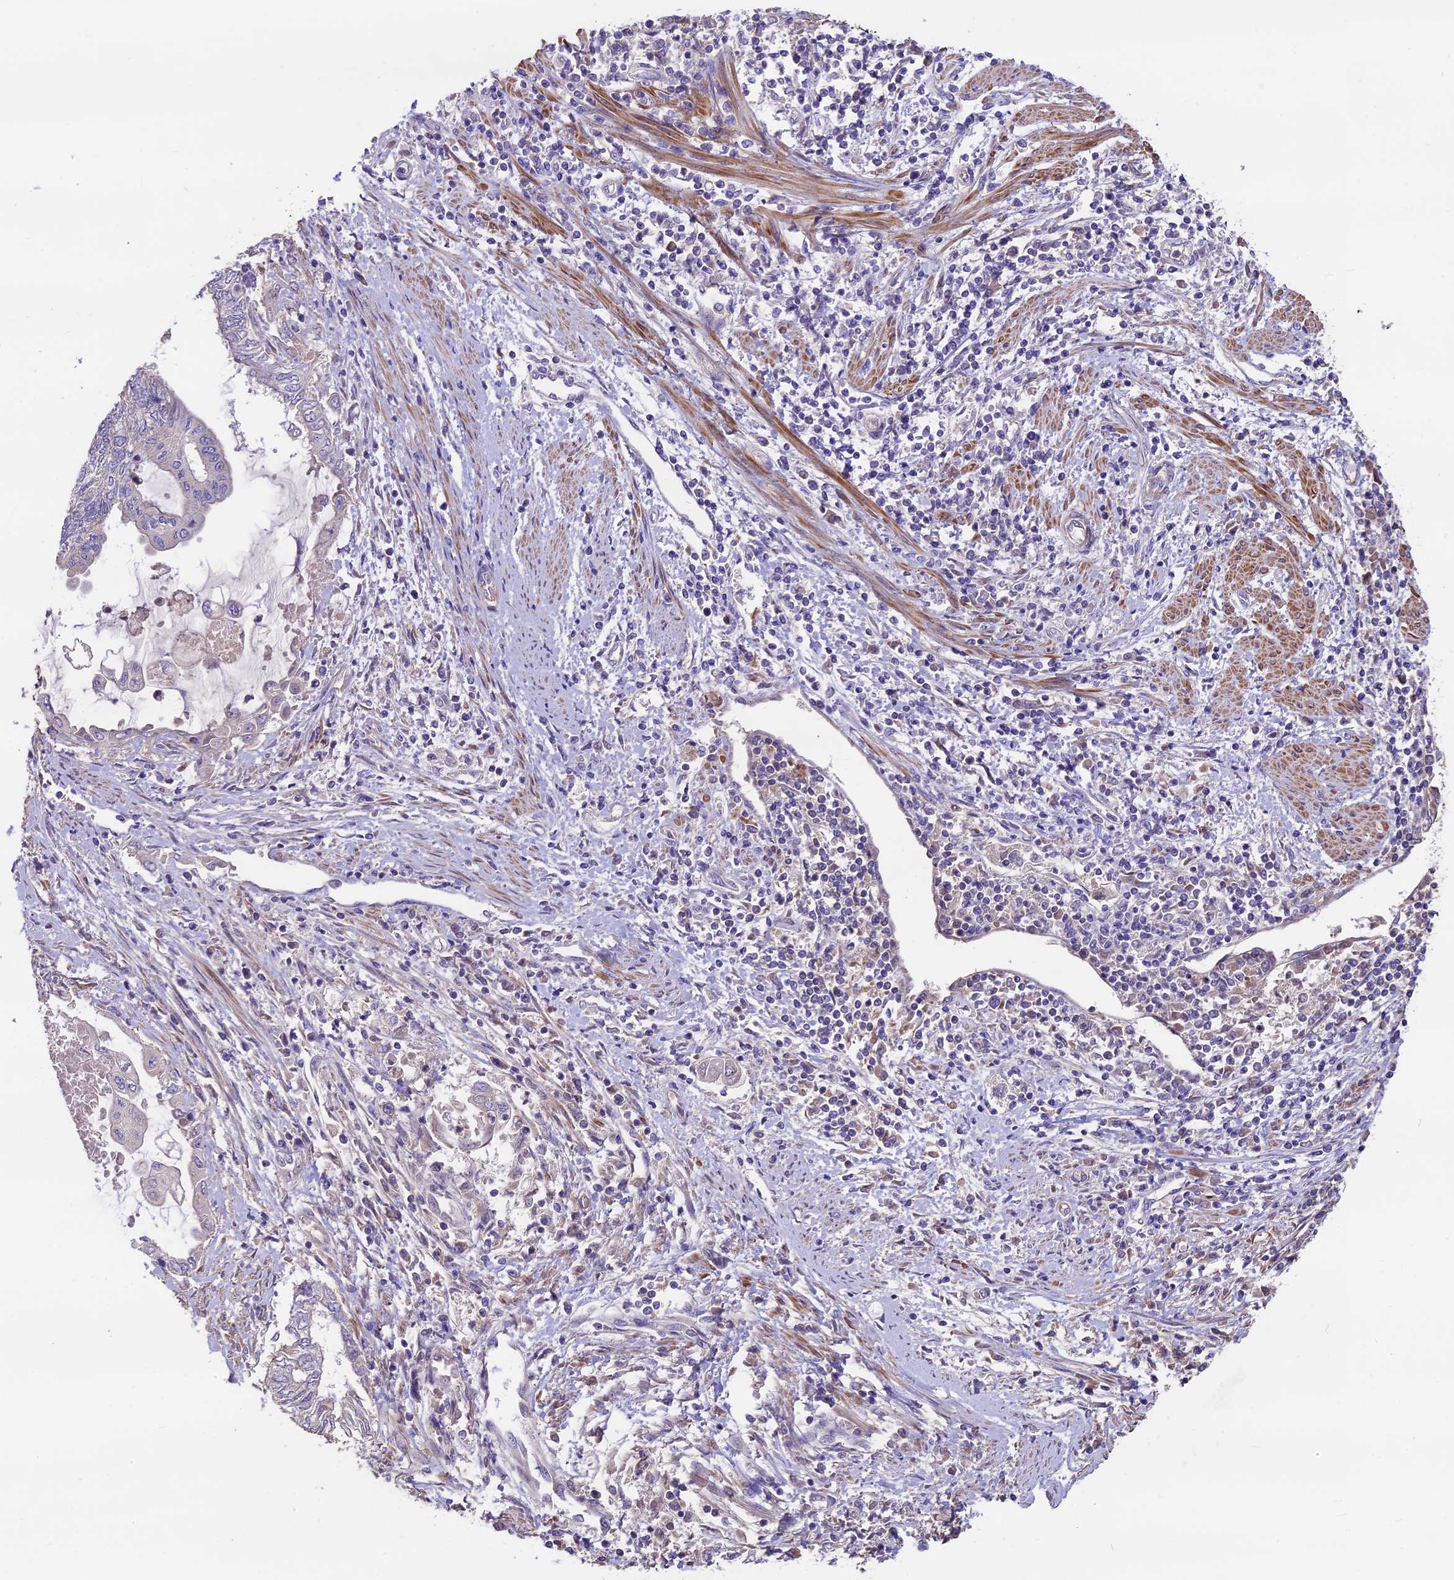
{"staining": {"intensity": "negative", "quantity": "none", "location": "none"}, "tissue": "endometrial cancer", "cell_type": "Tumor cells", "image_type": "cancer", "snomed": [{"axis": "morphology", "description": "Adenocarcinoma, NOS"}, {"axis": "topography", "description": "Uterus"}, {"axis": "topography", "description": "Endometrium"}], "caption": "Tumor cells are negative for protein expression in human adenocarcinoma (endometrial). (Stains: DAB (3,3'-diaminobenzidine) immunohistochemistry with hematoxylin counter stain, Microscopy: brightfield microscopy at high magnification).", "gene": "ANO3", "patient": {"sex": "female", "age": 70}}